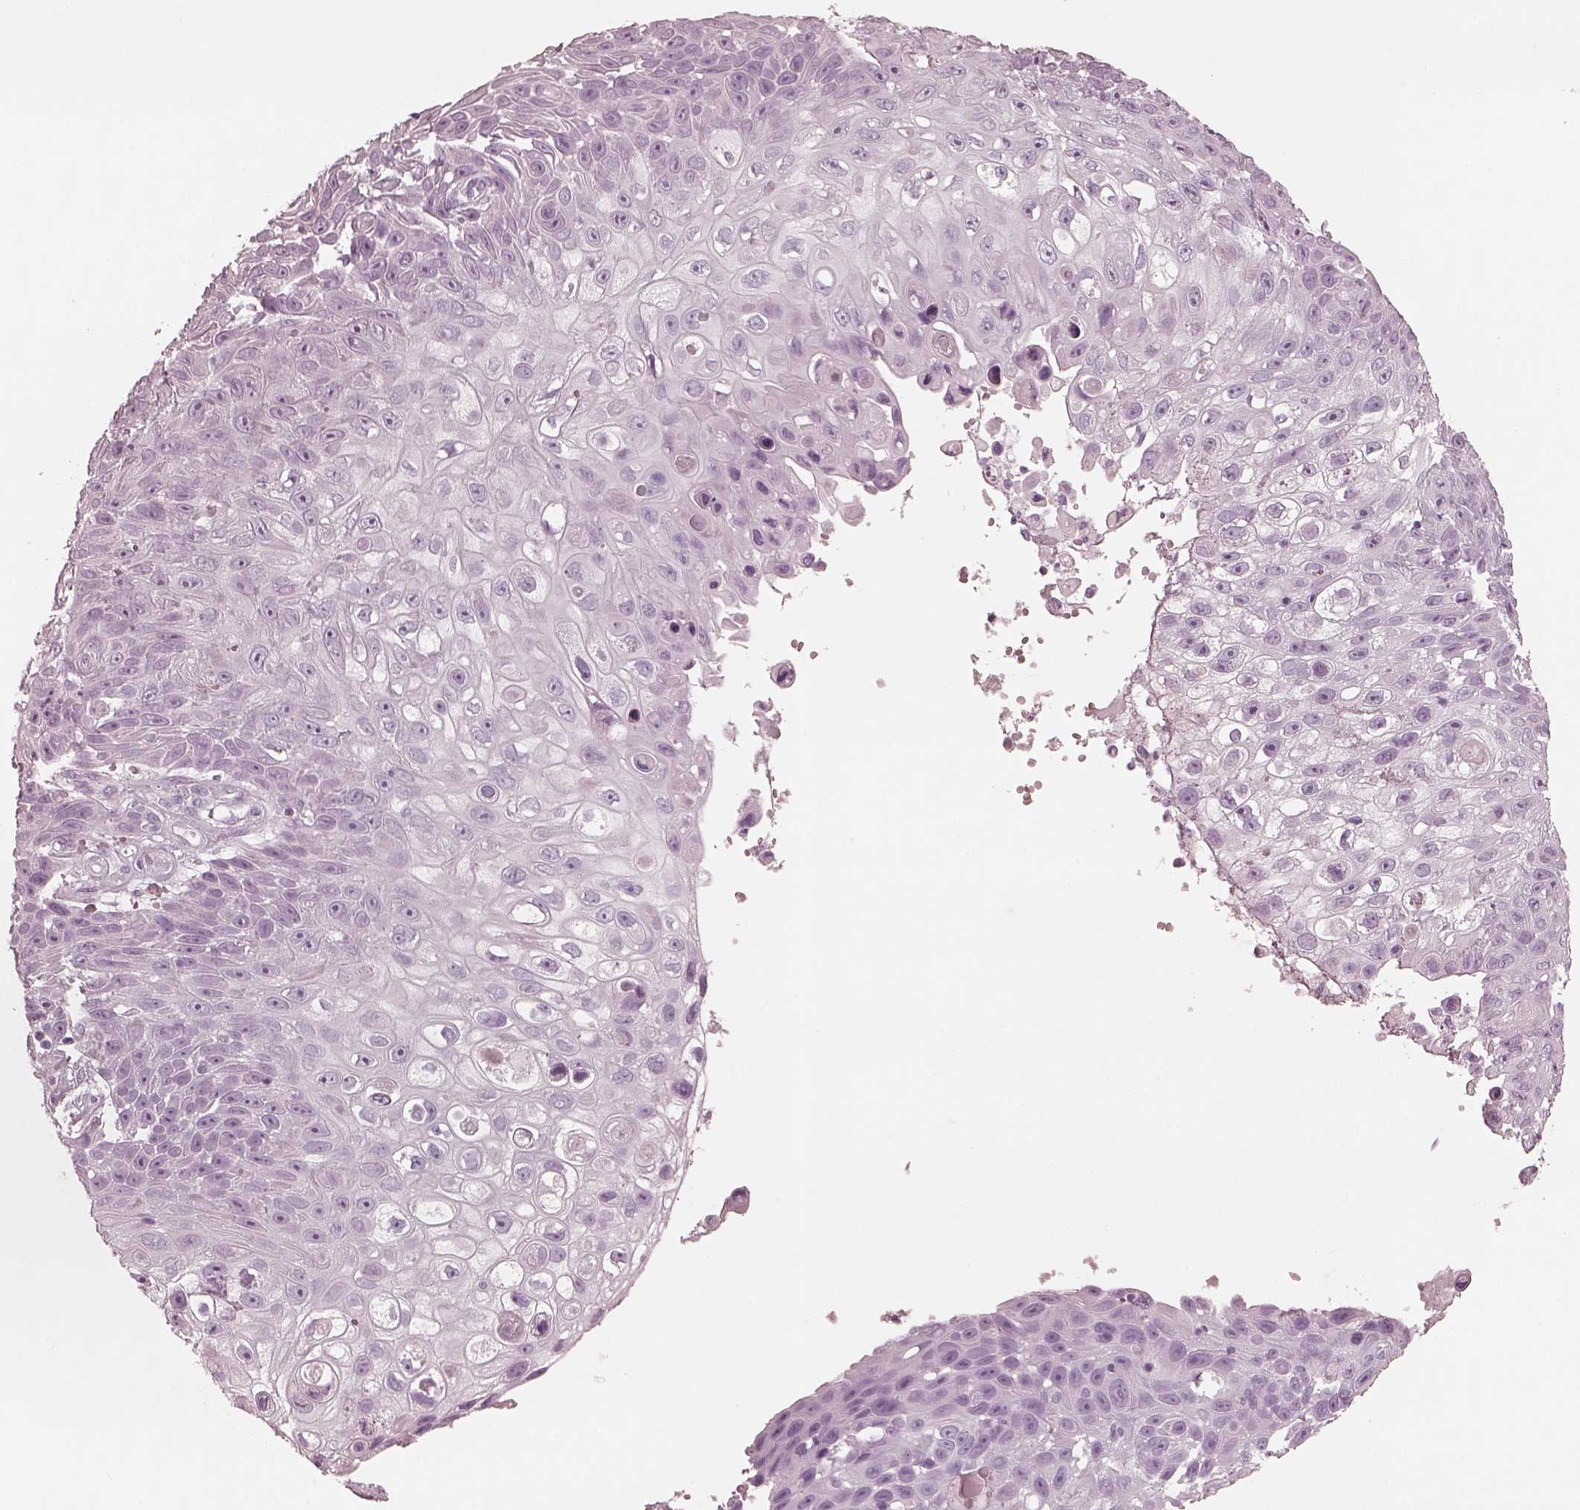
{"staining": {"intensity": "negative", "quantity": "none", "location": "none"}, "tissue": "skin cancer", "cell_type": "Tumor cells", "image_type": "cancer", "snomed": [{"axis": "morphology", "description": "Squamous cell carcinoma, NOS"}, {"axis": "topography", "description": "Skin"}], "caption": "Micrograph shows no protein staining in tumor cells of skin cancer tissue.", "gene": "FABP9", "patient": {"sex": "male", "age": 82}}